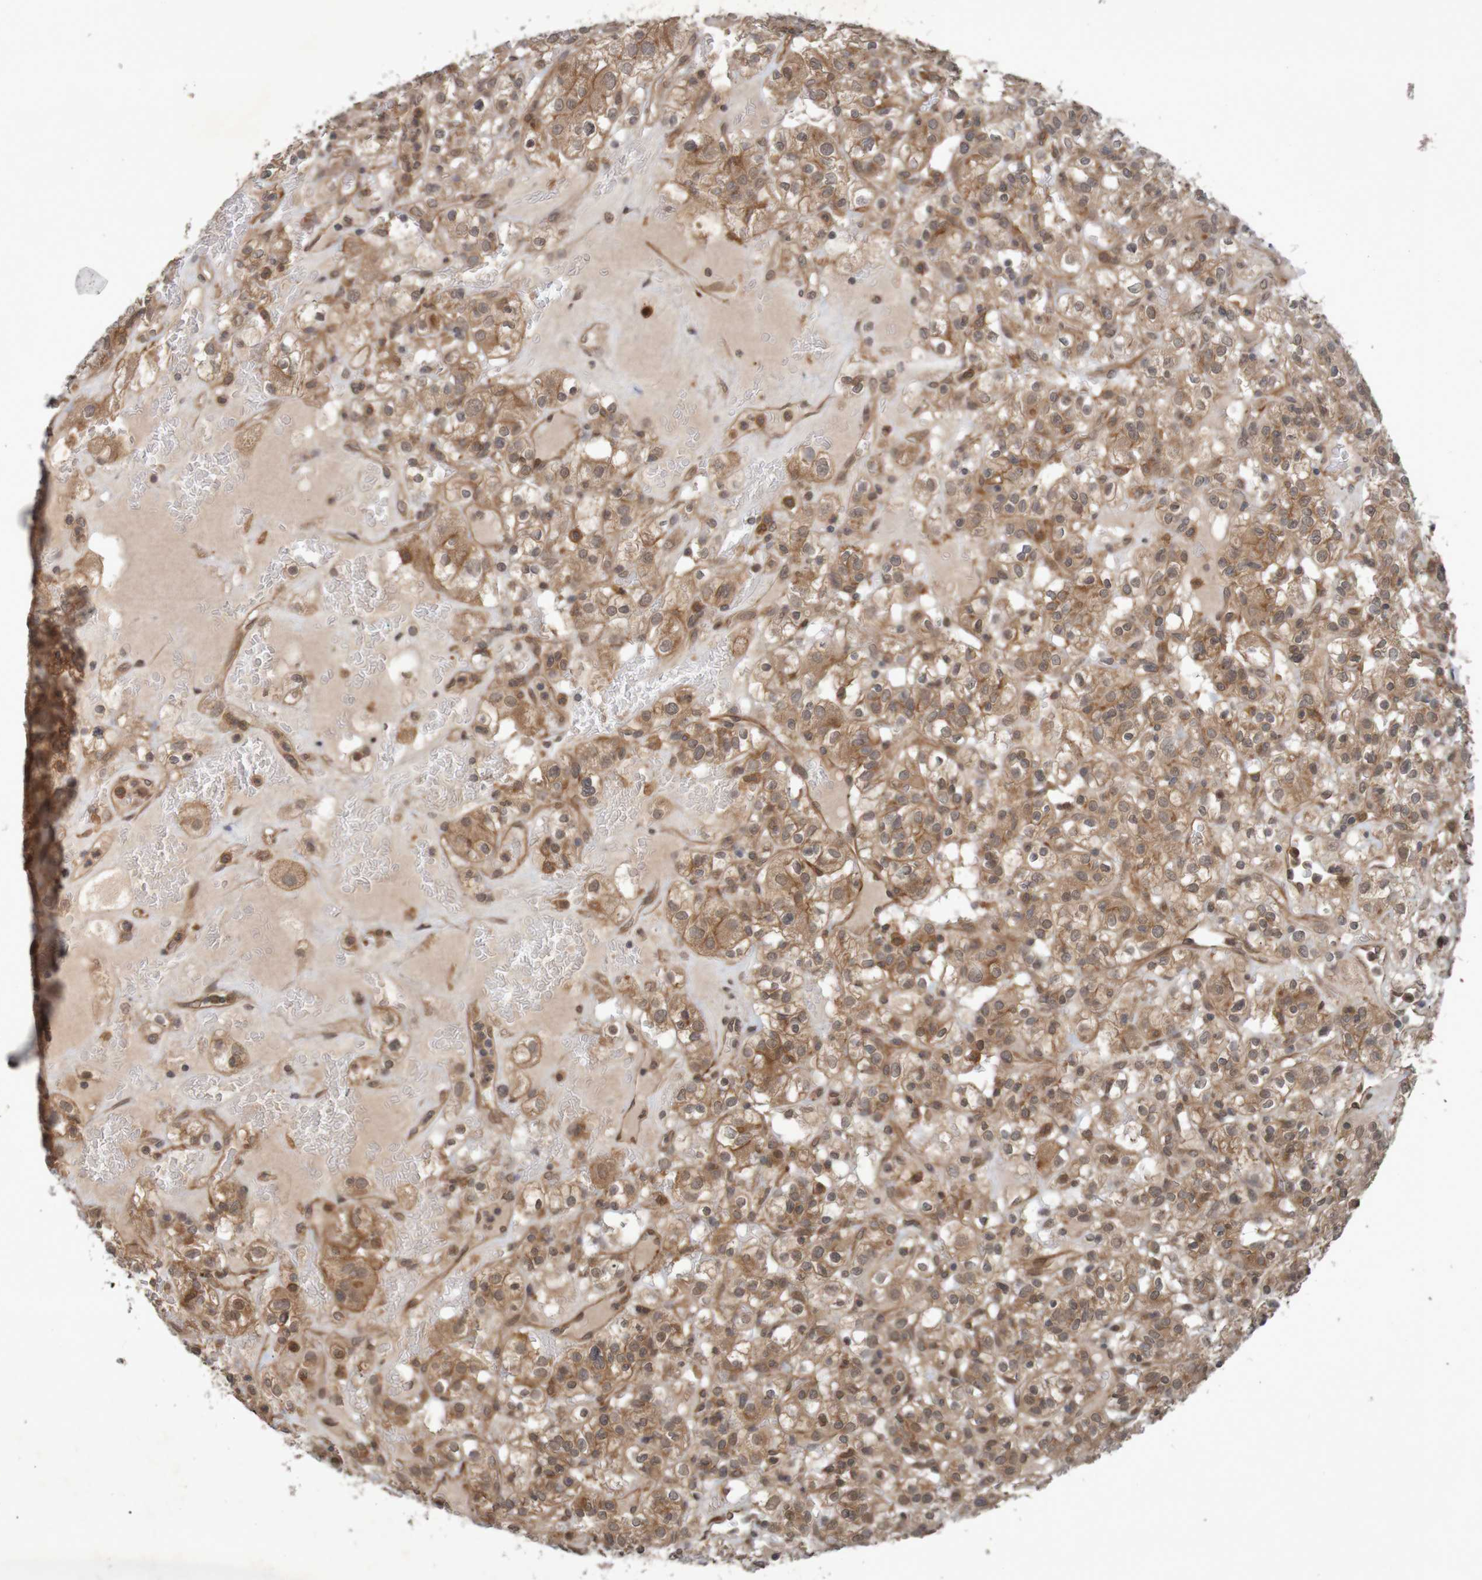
{"staining": {"intensity": "moderate", "quantity": ">75%", "location": "cytoplasmic/membranous"}, "tissue": "renal cancer", "cell_type": "Tumor cells", "image_type": "cancer", "snomed": [{"axis": "morphology", "description": "Normal tissue, NOS"}, {"axis": "morphology", "description": "Adenocarcinoma, NOS"}, {"axis": "topography", "description": "Kidney"}], "caption": "The immunohistochemical stain shows moderate cytoplasmic/membranous staining in tumor cells of renal cancer (adenocarcinoma) tissue. The protein of interest is stained brown, and the nuclei are stained in blue (DAB IHC with brightfield microscopy, high magnification).", "gene": "ARHGEF11", "patient": {"sex": "female", "age": 72}}